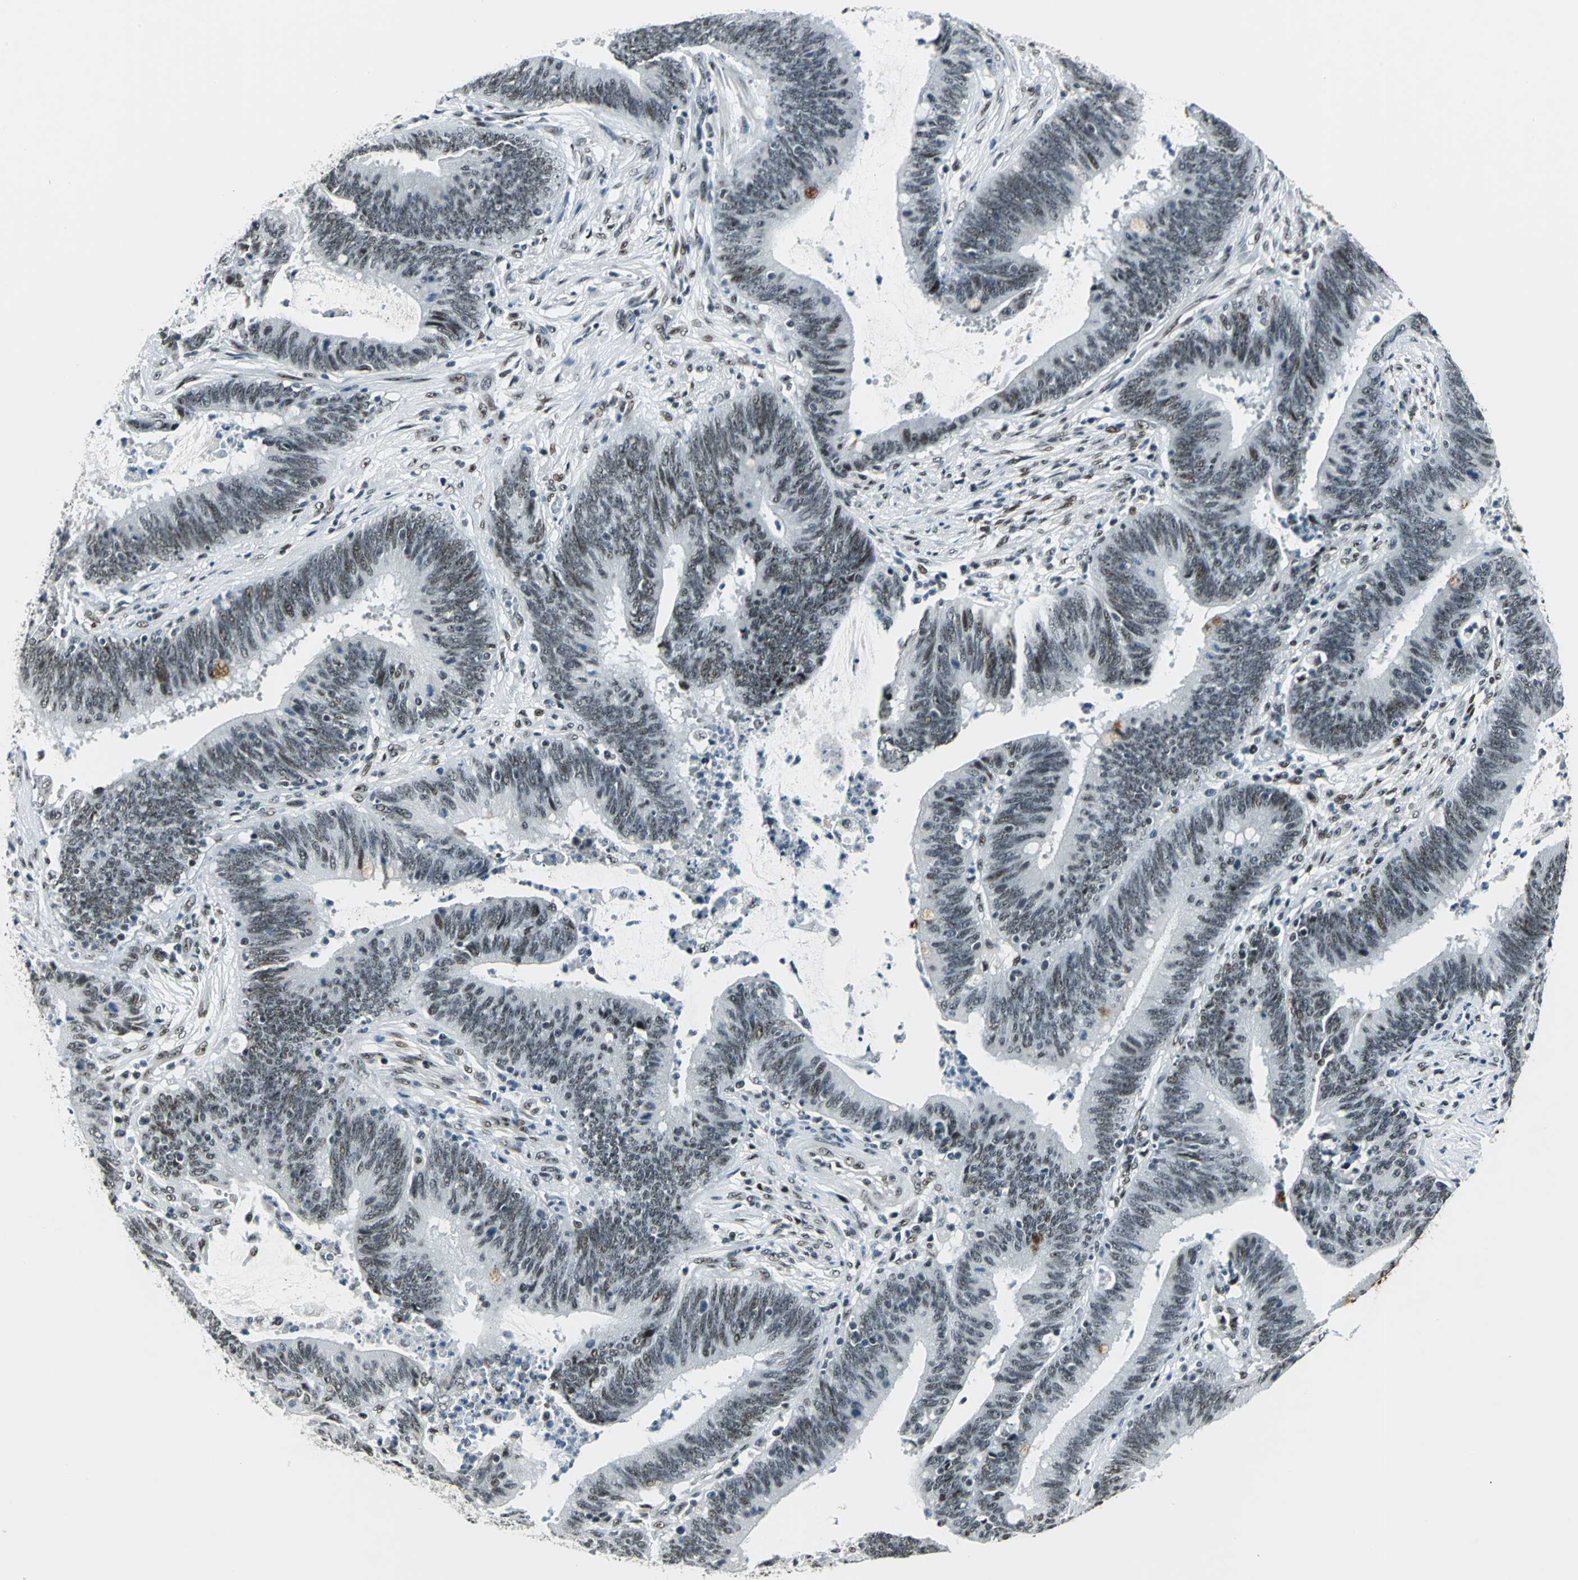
{"staining": {"intensity": "moderate", "quantity": ">75%", "location": "nuclear"}, "tissue": "colorectal cancer", "cell_type": "Tumor cells", "image_type": "cancer", "snomed": [{"axis": "morphology", "description": "Adenocarcinoma, NOS"}, {"axis": "topography", "description": "Rectum"}], "caption": "This is an image of IHC staining of colorectal adenocarcinoma, which shows moderate positivity in the nuclear of tumor cells.", "gene": "KAT6B", "patient": {"sex": "female", "age": 66}}